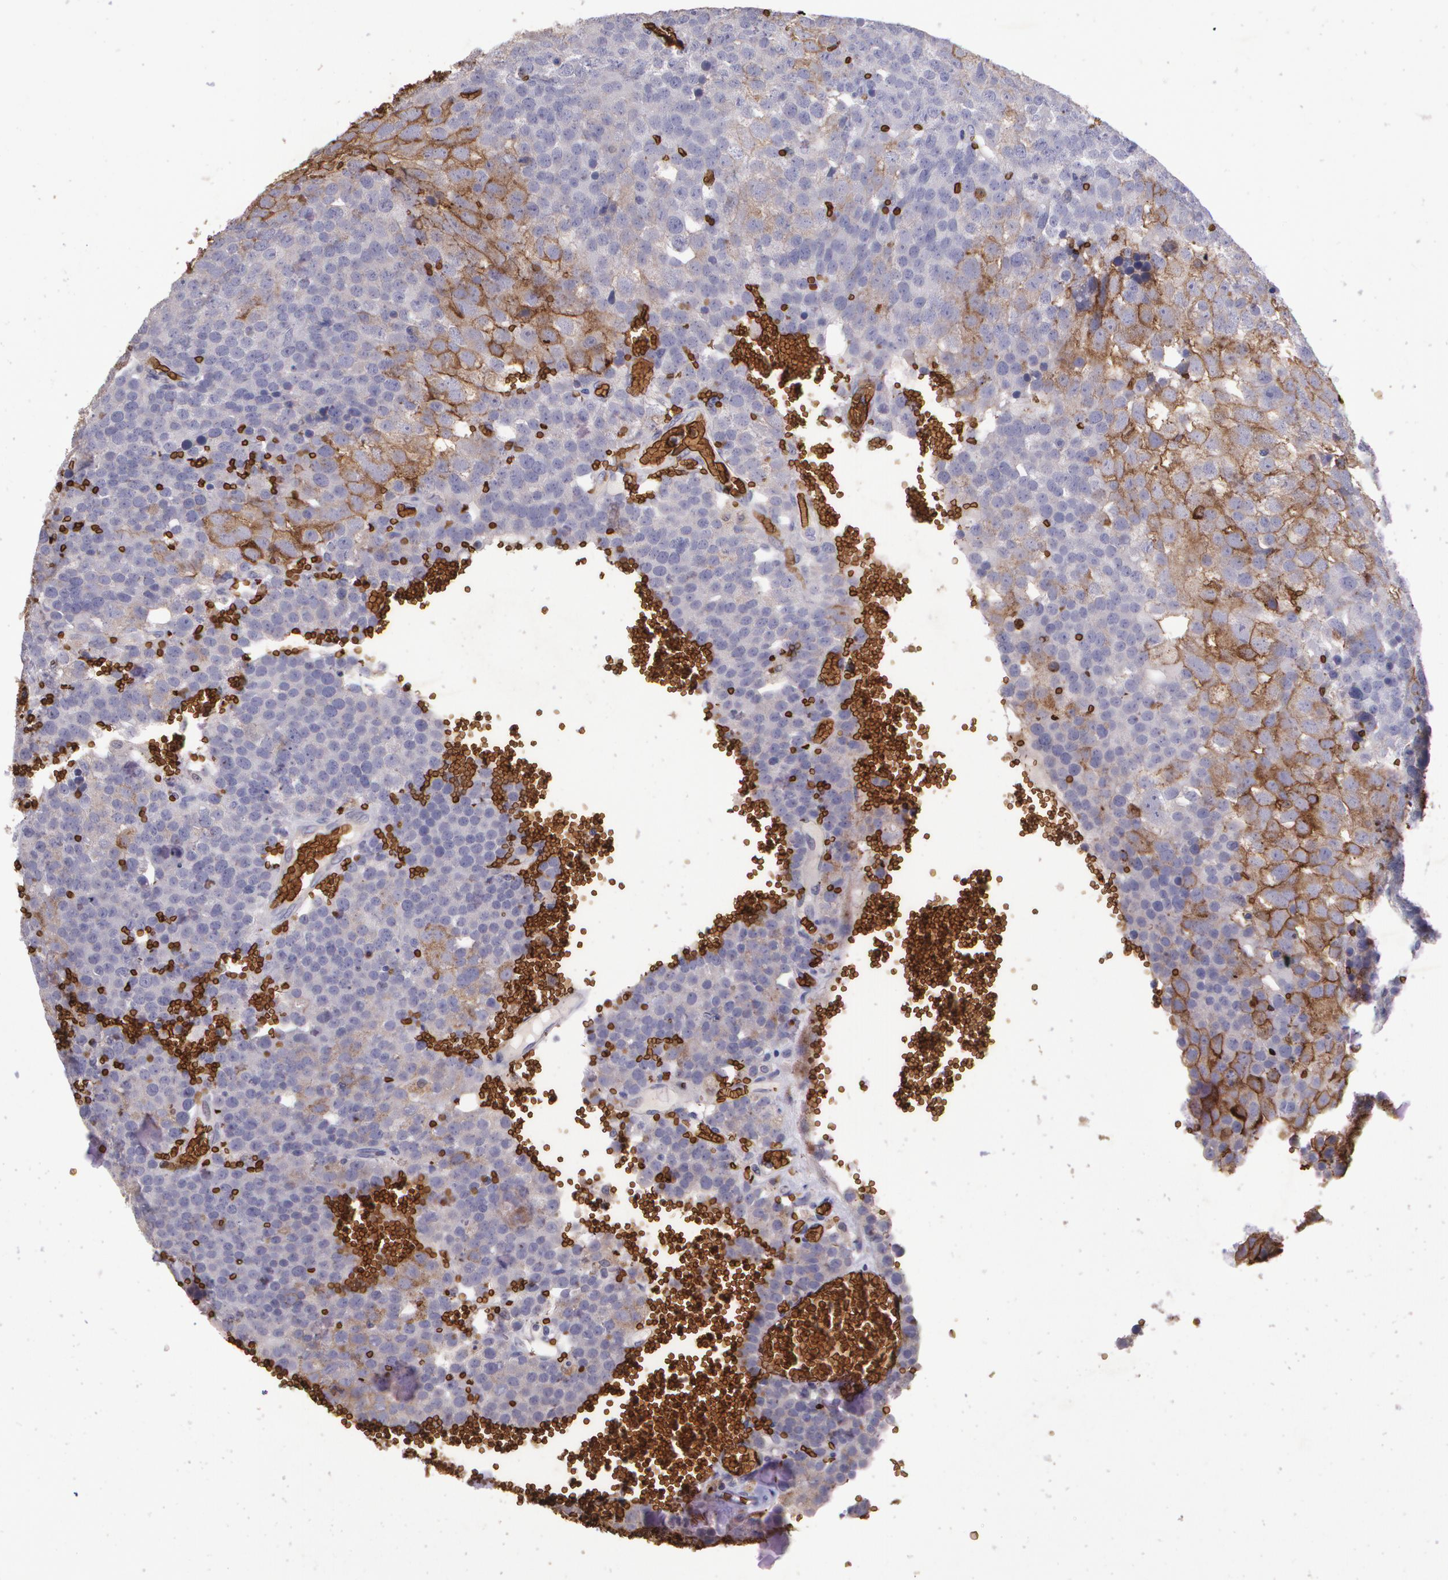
{"staining": {"intensity": "weak", "quantity": "25%-75%", "location": "cytoplasmic/membranous"}, "tissue": "testis cancer", "cell_type": "Tumor cells", "image_type": "cancer", "snomed": [{"axis": "morphology", "description": "Seminoma, NOS"}, {"axis": "topography", "description": "Testis"}], "caption": "Immunohistochemistry (DAB (3,3'-diaminobenzidine)) staining of human testis cancer (seminoma) demonstrates weak cytoplasmic/membranous protein positivity in about 25%-75% of tumor cells.", "gene": "SLC2A1", "patient": {"sex": "male", "age": 71}}